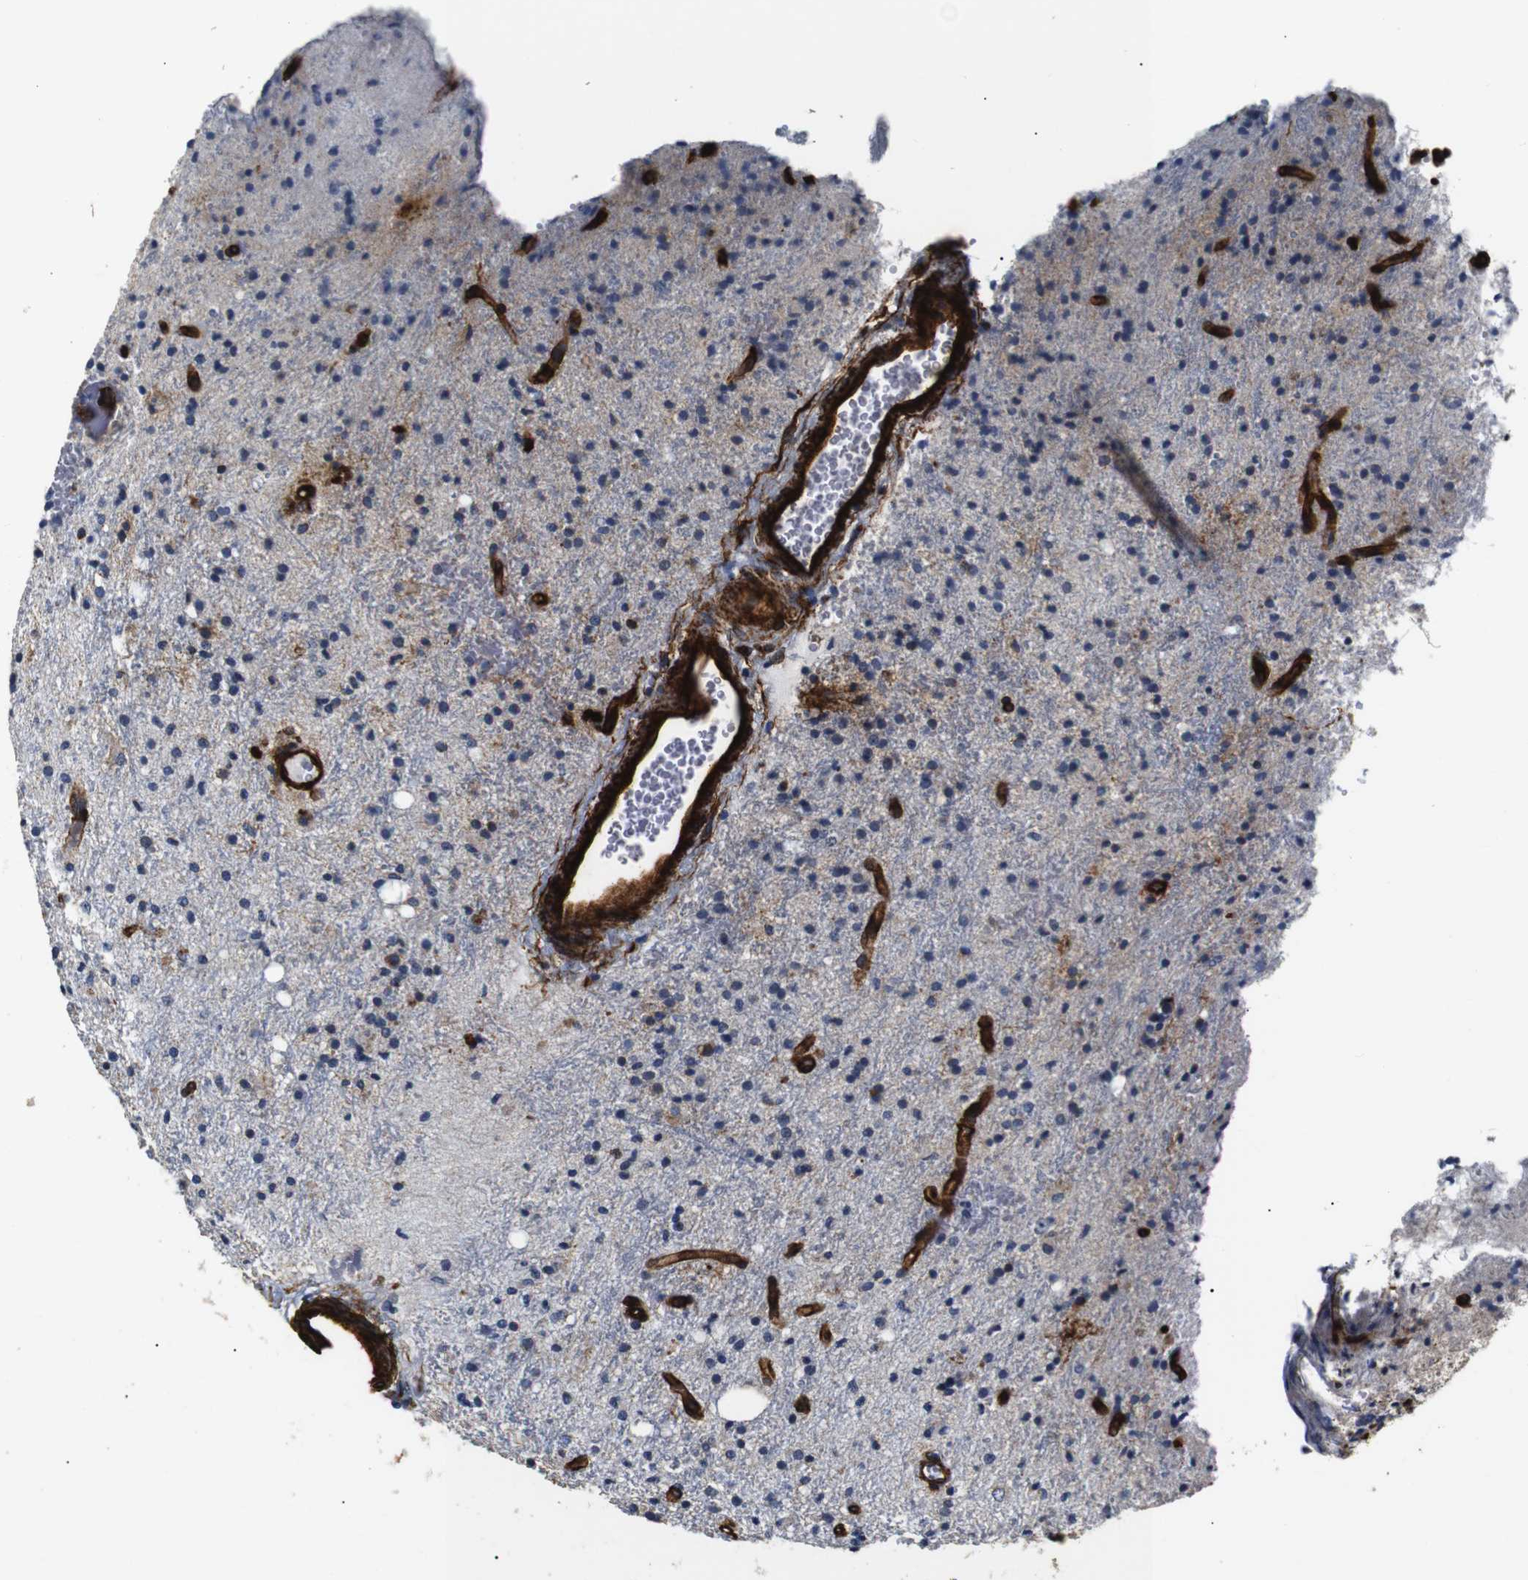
{"staining": {"intensity": "weak", "quantity": "<25%", "location": "cytoplasmic/membranous"}, "tissue": "glioma", "cell_type": "Tumor cells", "image_type": "cancer", "snomed": [{"axis": "morphology", "description": "Glioma, malignant, High grade"}, {"axis": "topography", "description": "Brain"}], "caption": "Human malignant glioma (high-grade) stained for a protein using immunohistochemistry demonstrates no expression in tumor cells.", "gene": "CAV2", "patient": {"sex": "male", "age": 47}}